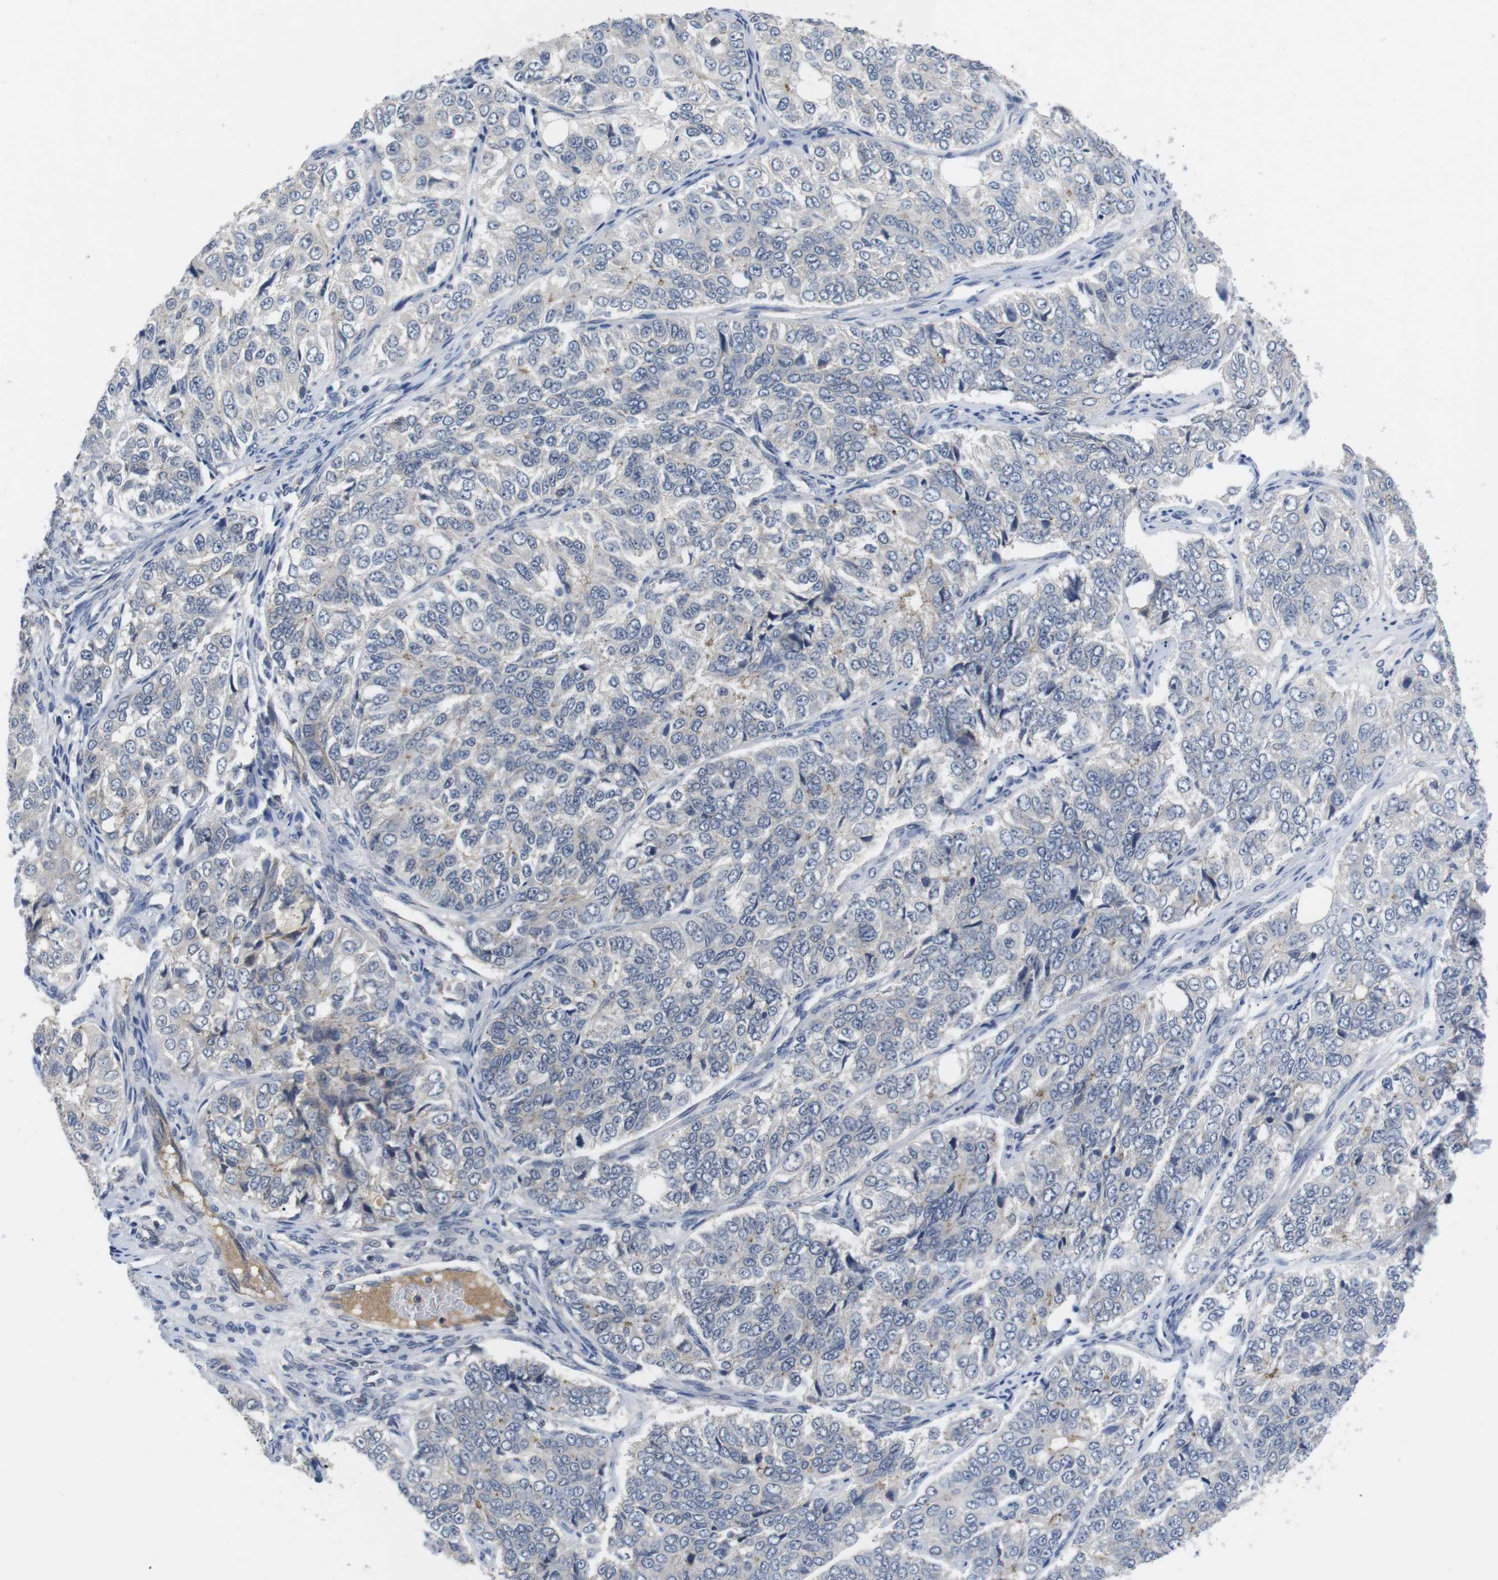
{"staining": {"intensity": "negative", "quantity": "none", "location": "none"}, "tissue": "ovarian cancer", "cell_type": "Tumor cells", "image_type": "cancer", "snomed": [{"axis": "morphology", "description": "Carcinoma, endometroid"}, {"axis": "topography", "description": "Ovary"}], "caption": "This is an immunohistochemistry (IHC) photomicrograph of human ovarian cancer (endometroid carcinoma). There is no staining in tumor cells.", "gene": "NECTIN1", "patient": {"sex": "female", "age": 51}}